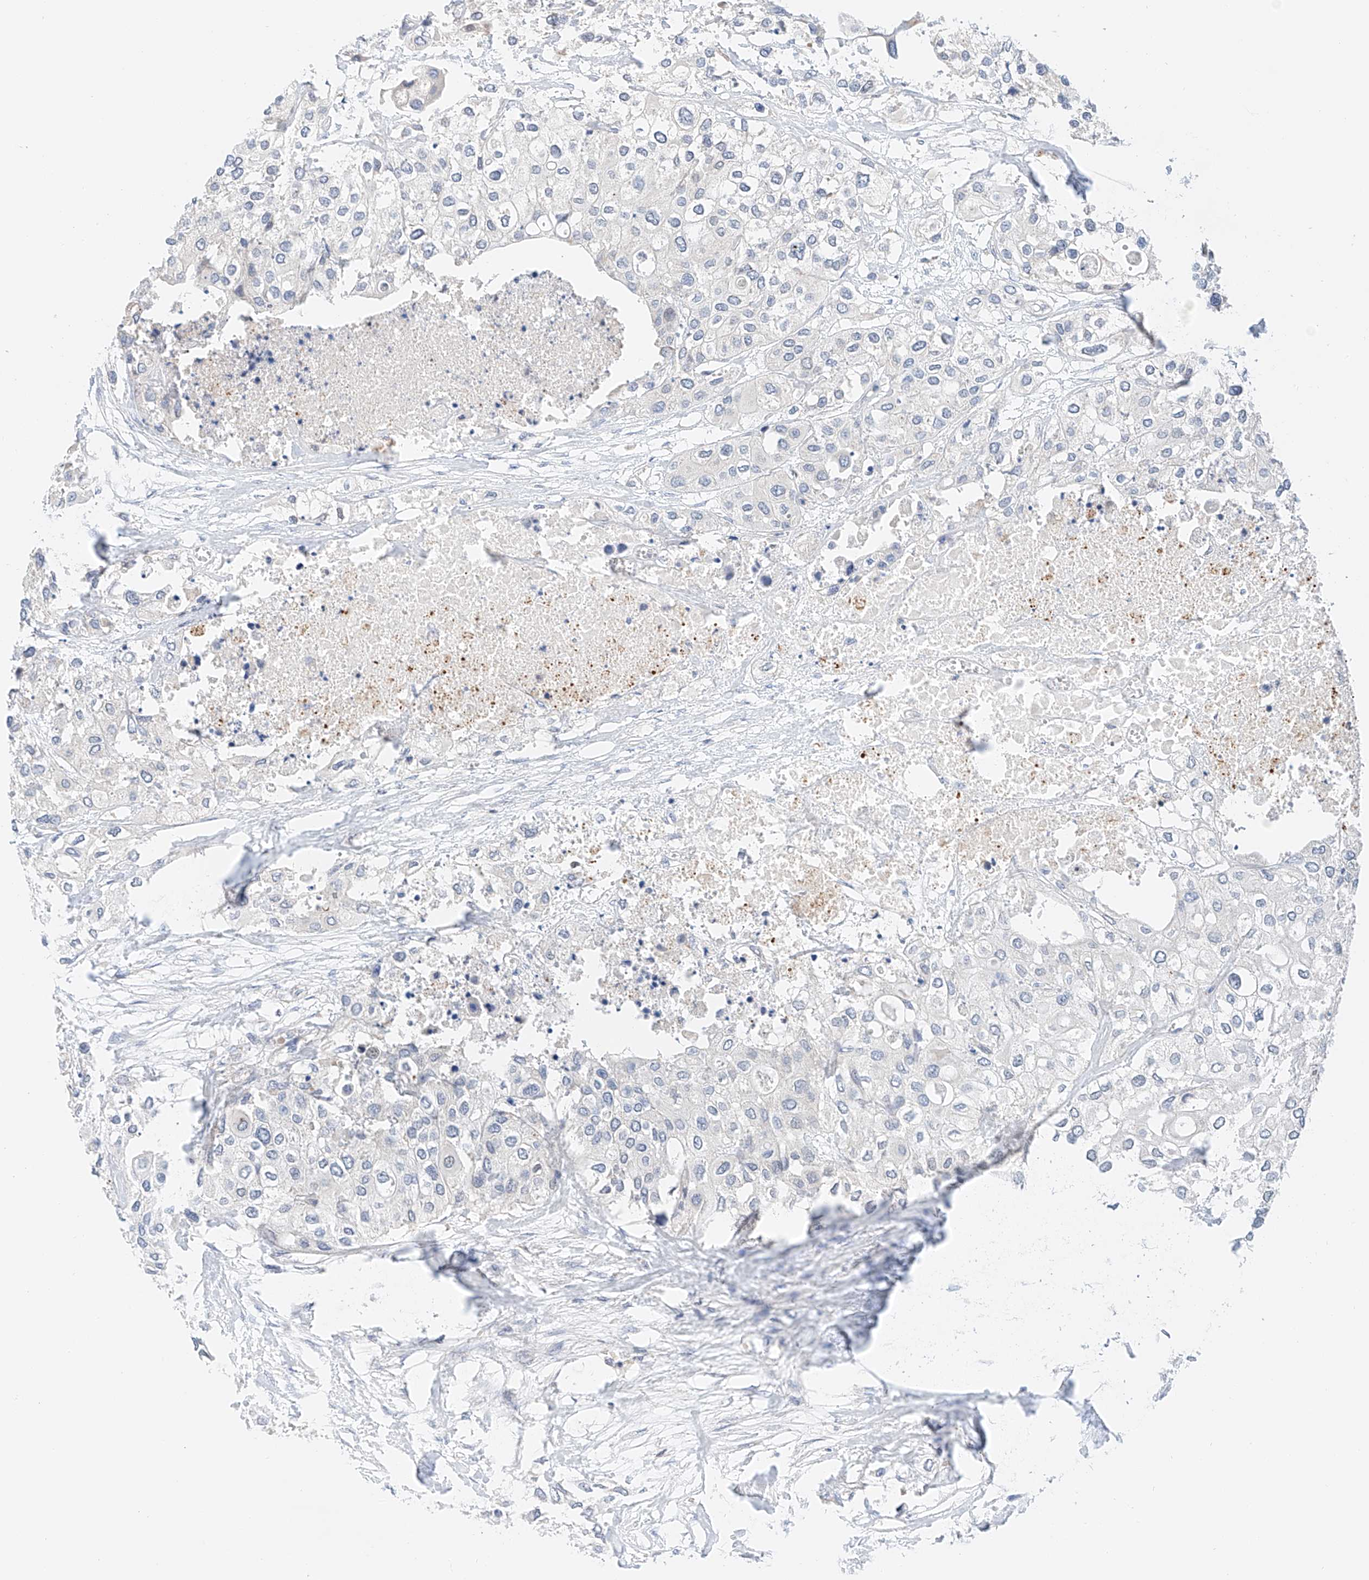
{"staining": {"intensity": "negative", "quantity": "none", "location": "none"}, "tissue": "urothelial cancer", "cell_type": "Tumor cells", "image_type": "cancer", "snomed": [{"axis": "morphology", "description": "Urothelial carcinoma, High grade"}, {"axis": "topography", "description": "Urinary bladder"}], "caption": "IHC photomicrograph of urothelial carcinoma (high-grade) stained for a protein (brown), which exhibits no positivity in tumor cells.", "gene": "MFN2", "patient": {"sex": "male", "age": 64}}